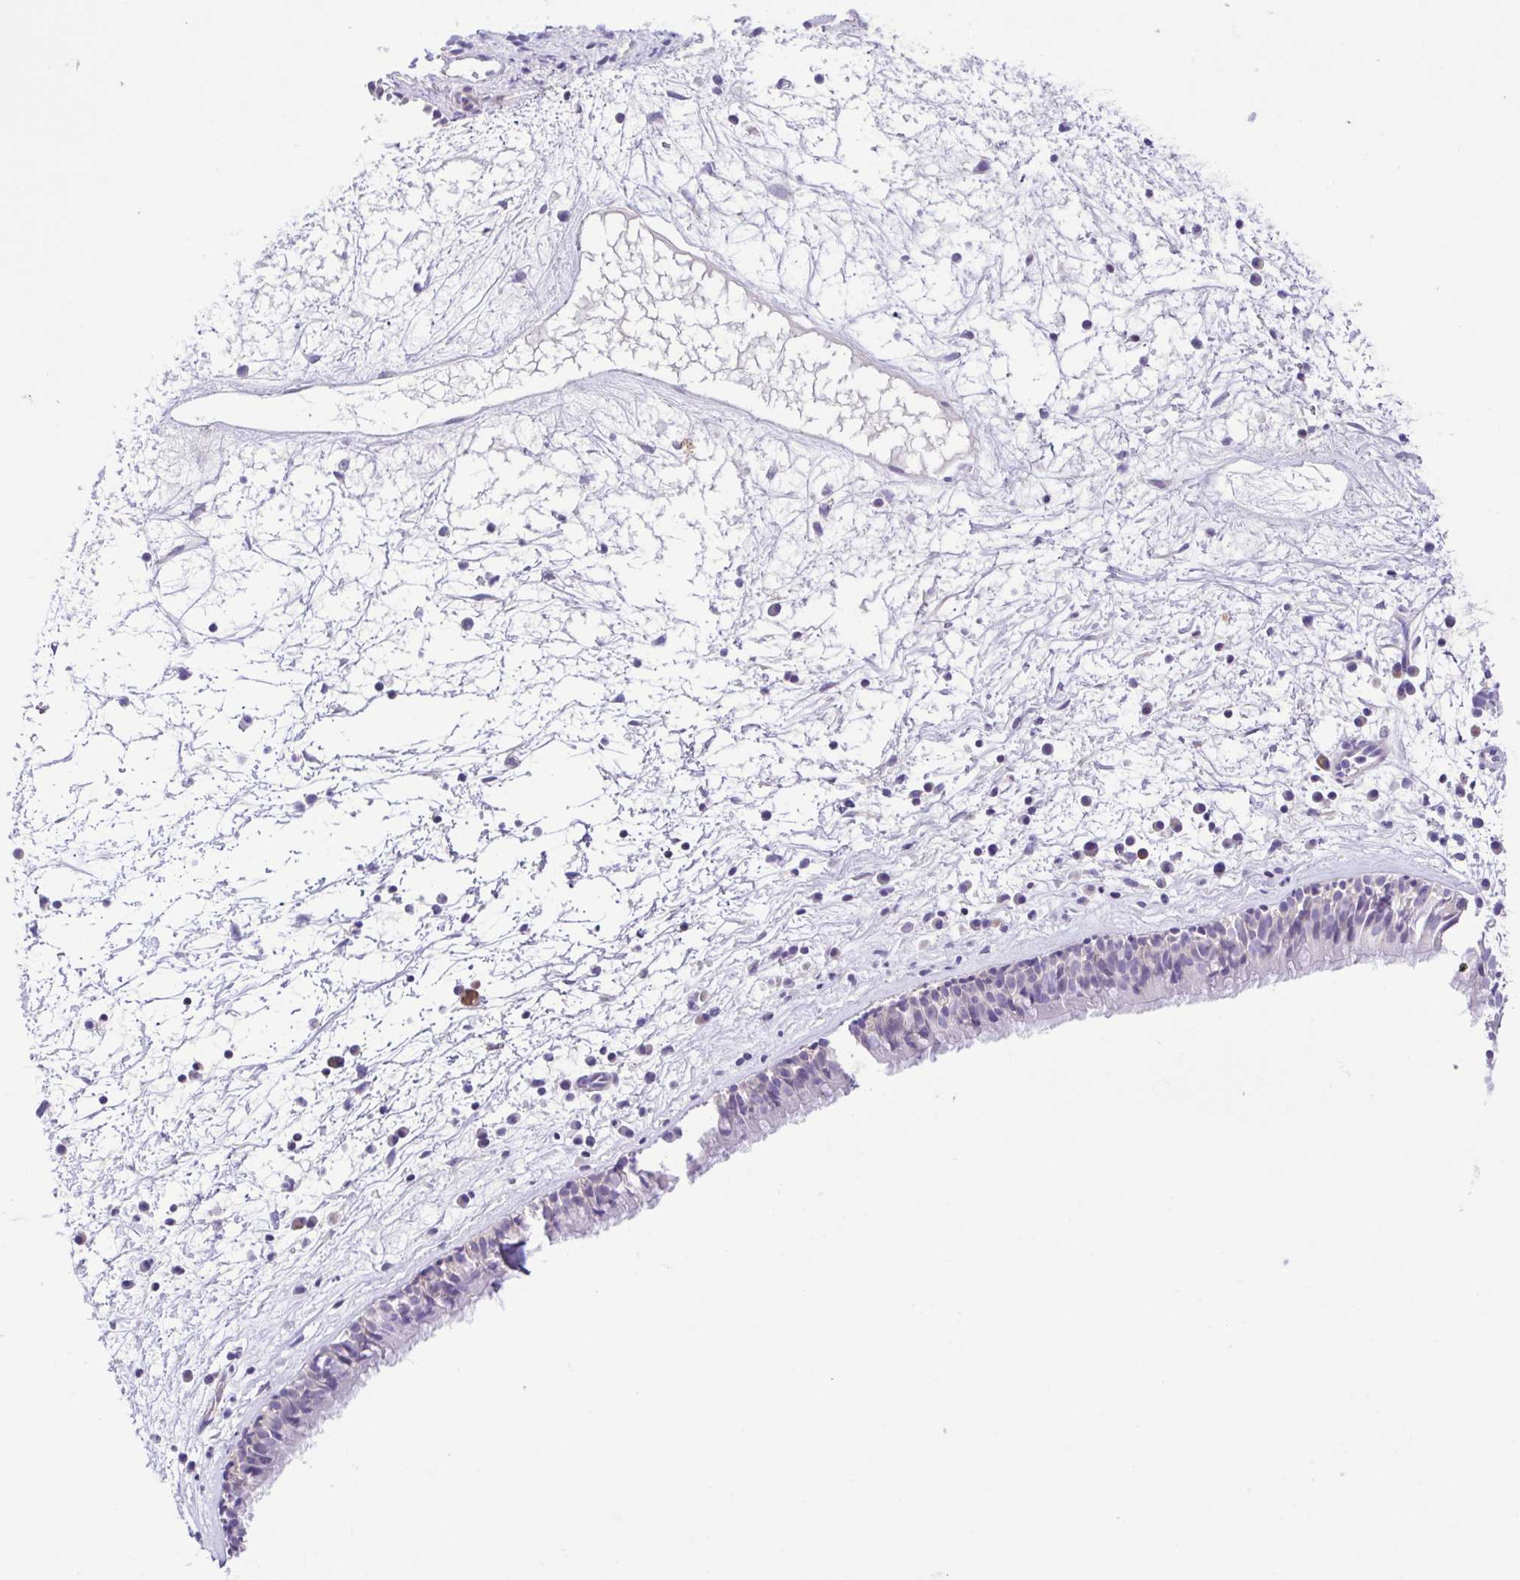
{"staining": {"intensity": "negative", "quantity": "none", "location": "none"}, "tissue": "nasopharynx", "cell_type": "Respiratory epithelial cells", "image_type": "normal", "snomed": [{"axis": "morphology", "description": "Normal tissue, NOS"}, {"axis": "topography", "description": "Nasopharynx"}], "caption": "This micrograph is of unremarkable nasopharynx stained with IHC to label a protein in brown with the nuclei are counter-stained blue. There is no expression in respiratory epithelial cells.", "gene": "ISM2", "patient": {"sex": "male", "age": 24}}